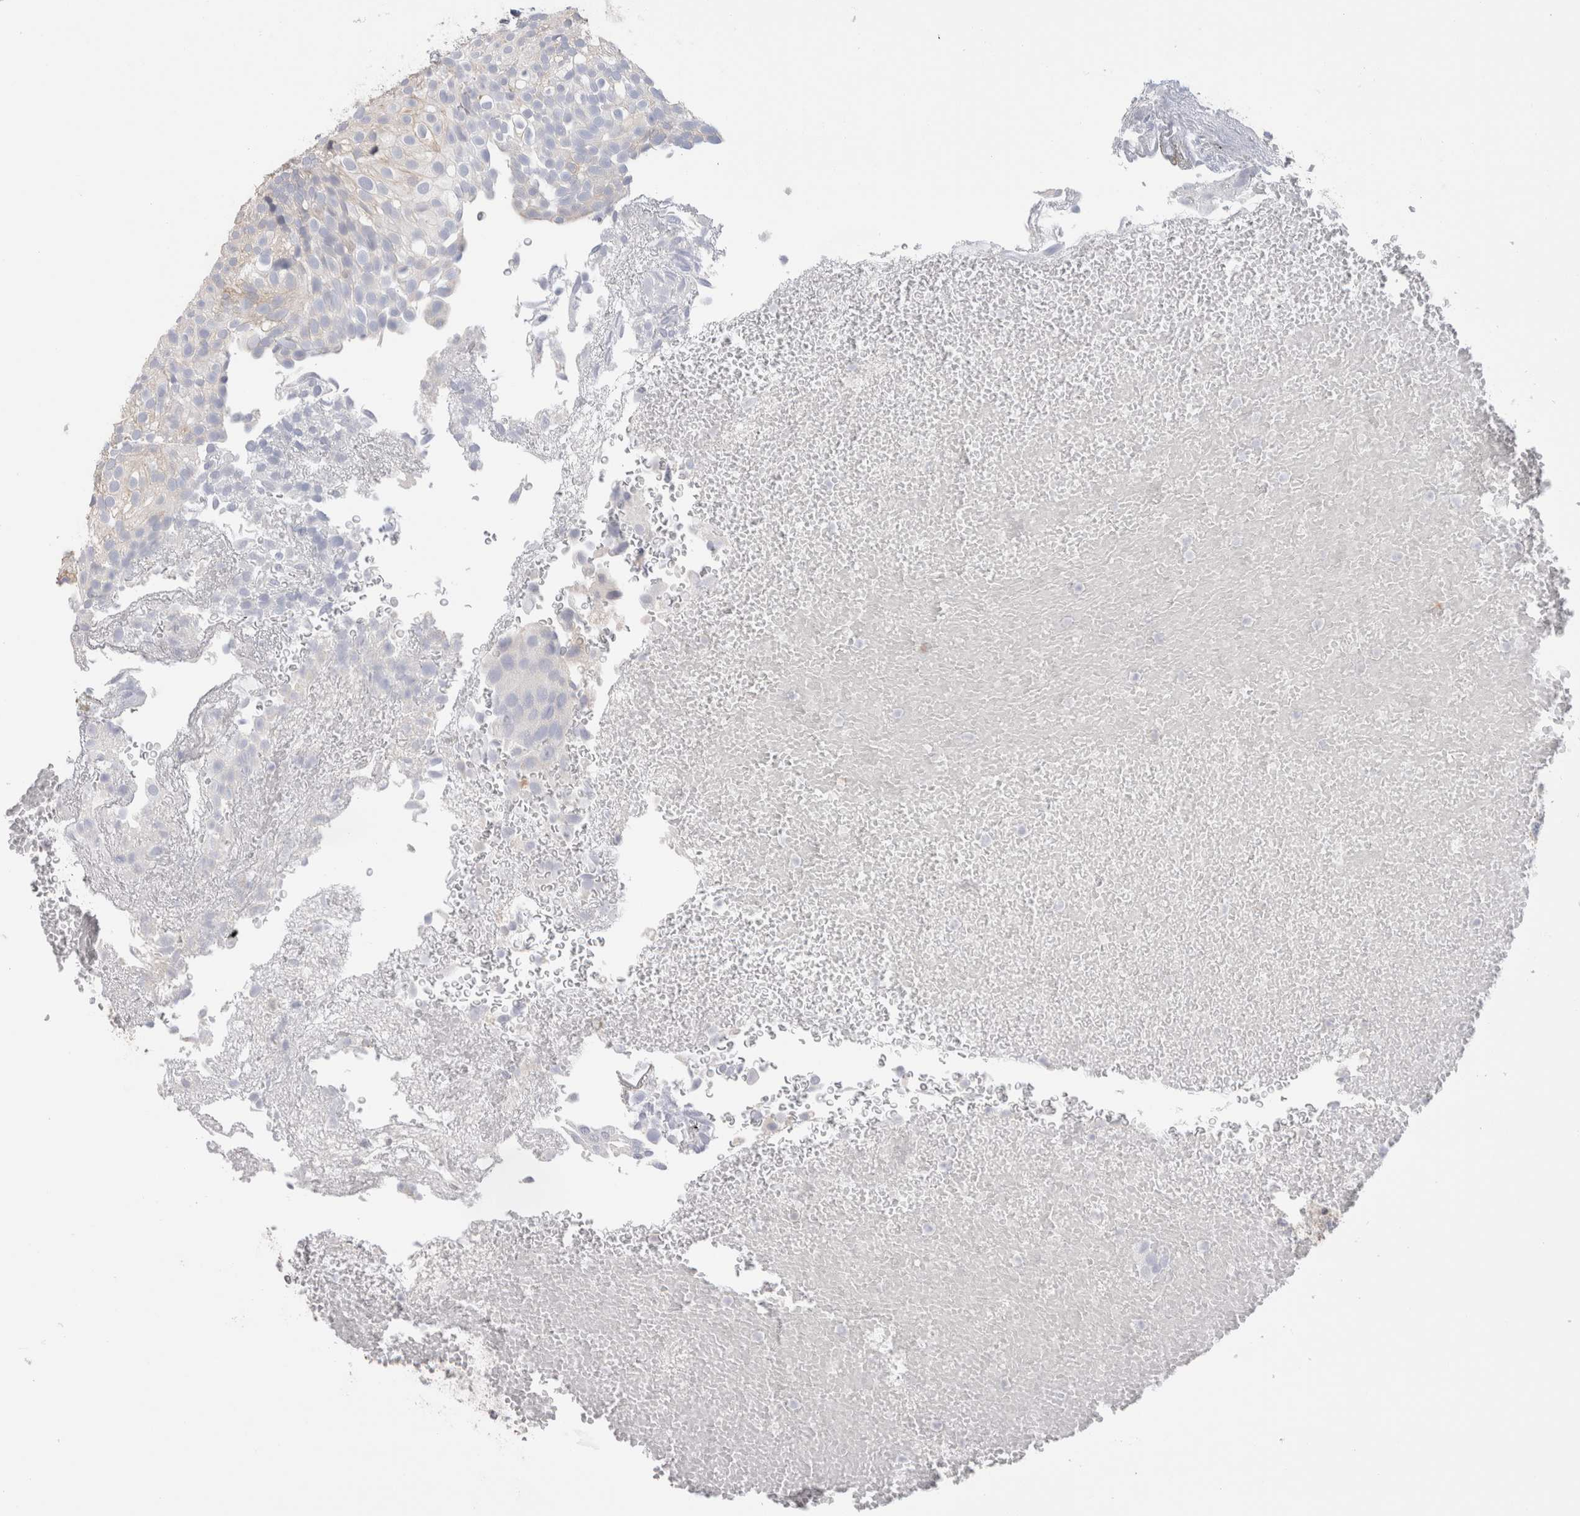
{"staining": {"intensity": "negative", "quantity": "none", "location": "none"}, "tissue": "urothelial cancer", "cell_type": "Tumor cells", "image_type": "cancer", "snomed": [{"axis": "morphology", "description": "Urothelial carcinoma, Low grade"}, {"axis": "topography", "description": "Urinary bladder"}], "caption": "An image of urothelial carcinoma (low-grade) stained for a protein shows no brown staining in tumor cells. (DAB immunohistochemistry with hematoxylin counter stain).", "gene": "CAPN2", "patient": {"sex": "male", "age": 78}}